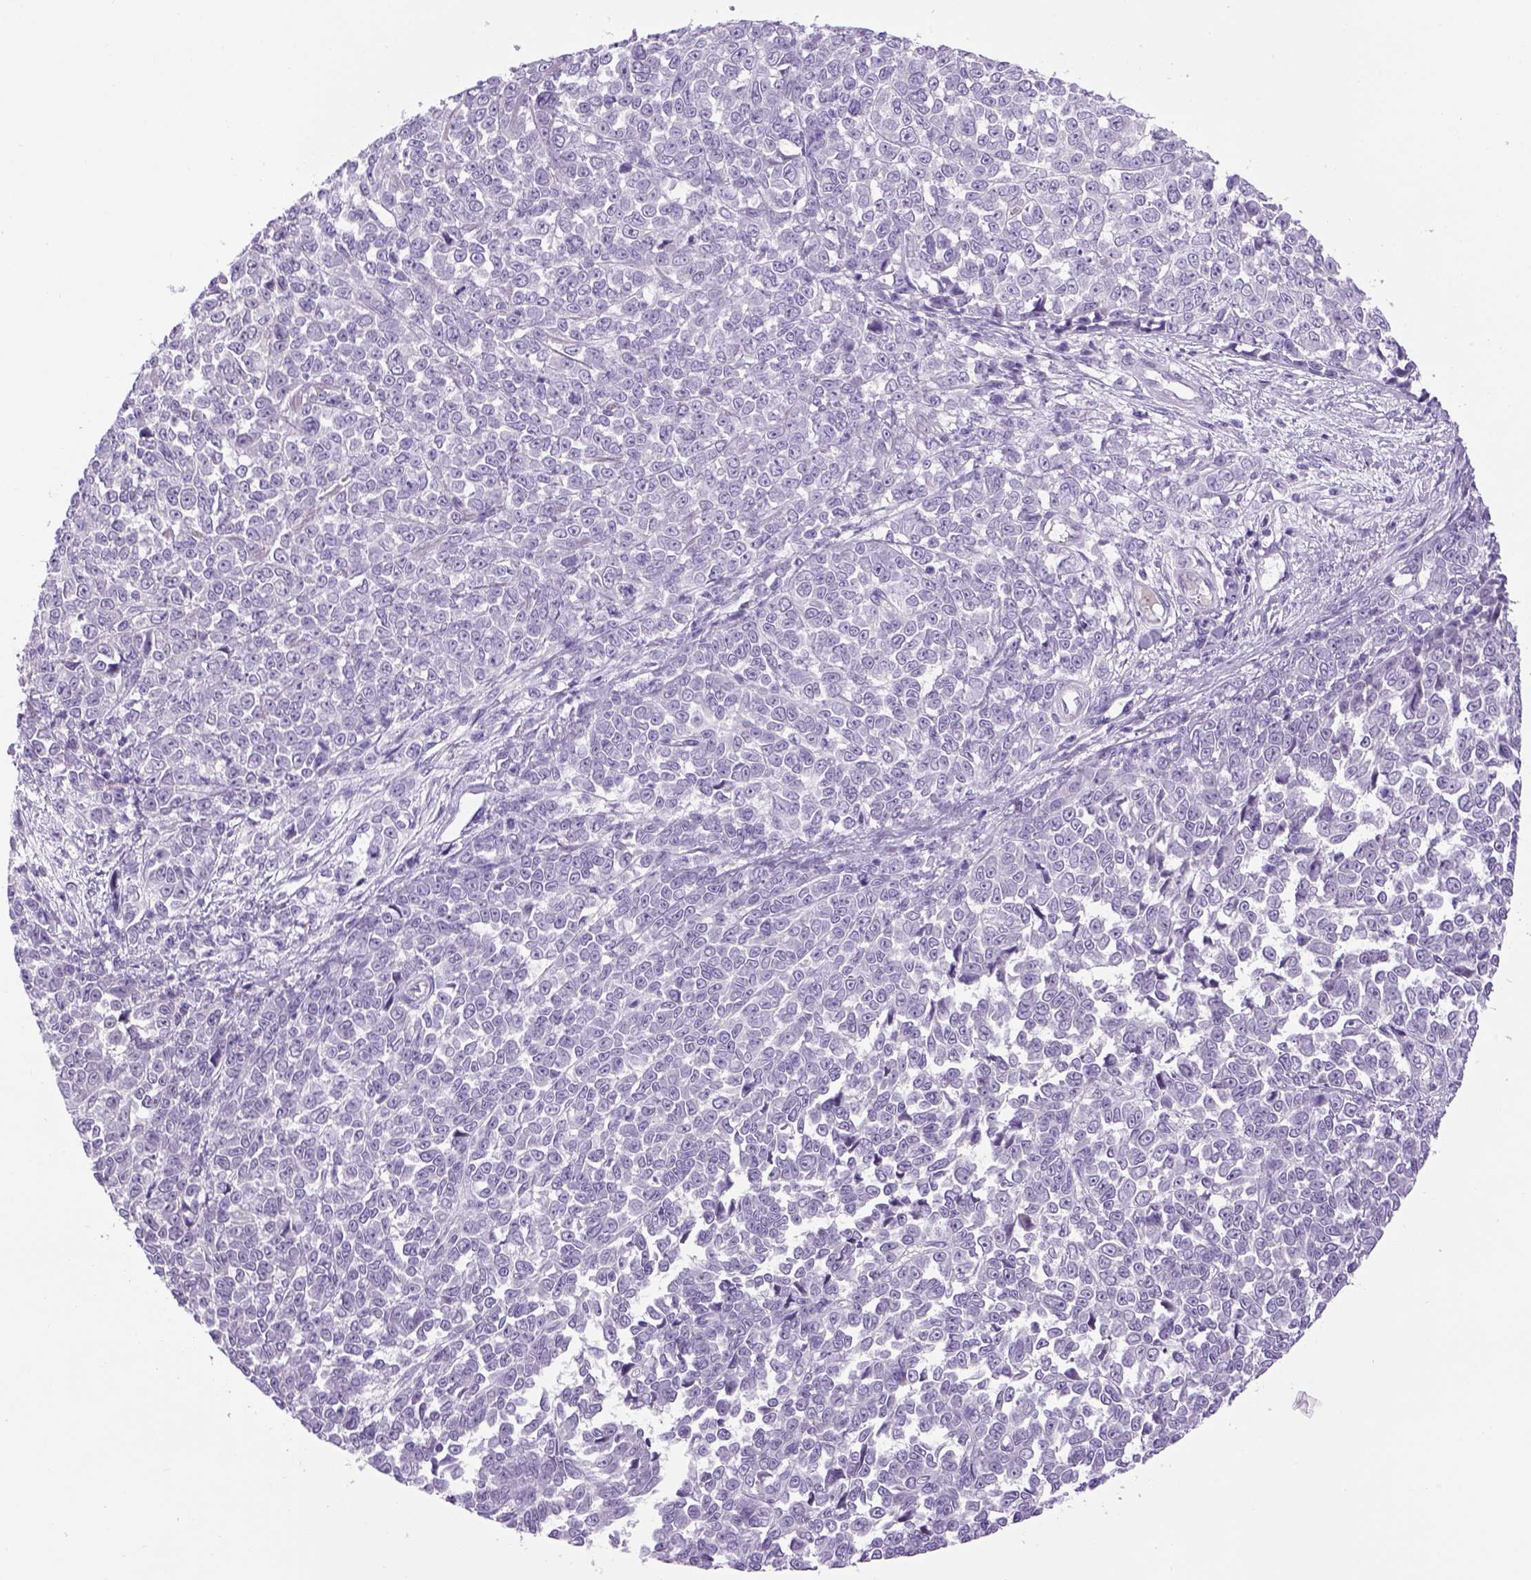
{"staining": {"intensity": "negative", "quantity": "none", "location": "none"}, "tissue": "melanoma", "cell_type": "Tumor cells", "image_type": "cancer", "snomed": [{"axis": "morphology", "description": "Malignant melanoma, NOS"}, {"axis": "topography", "description": "Skin"}], "caption": "IHC micrograph of neoplastic tissue: human malignant melanoma stained with DAB (3,3'-diaminobenzidine) exhibits no significant protein expression in tumor cells.", "gene": "DBH", "patient": {"sex": "female", "age": 95}}